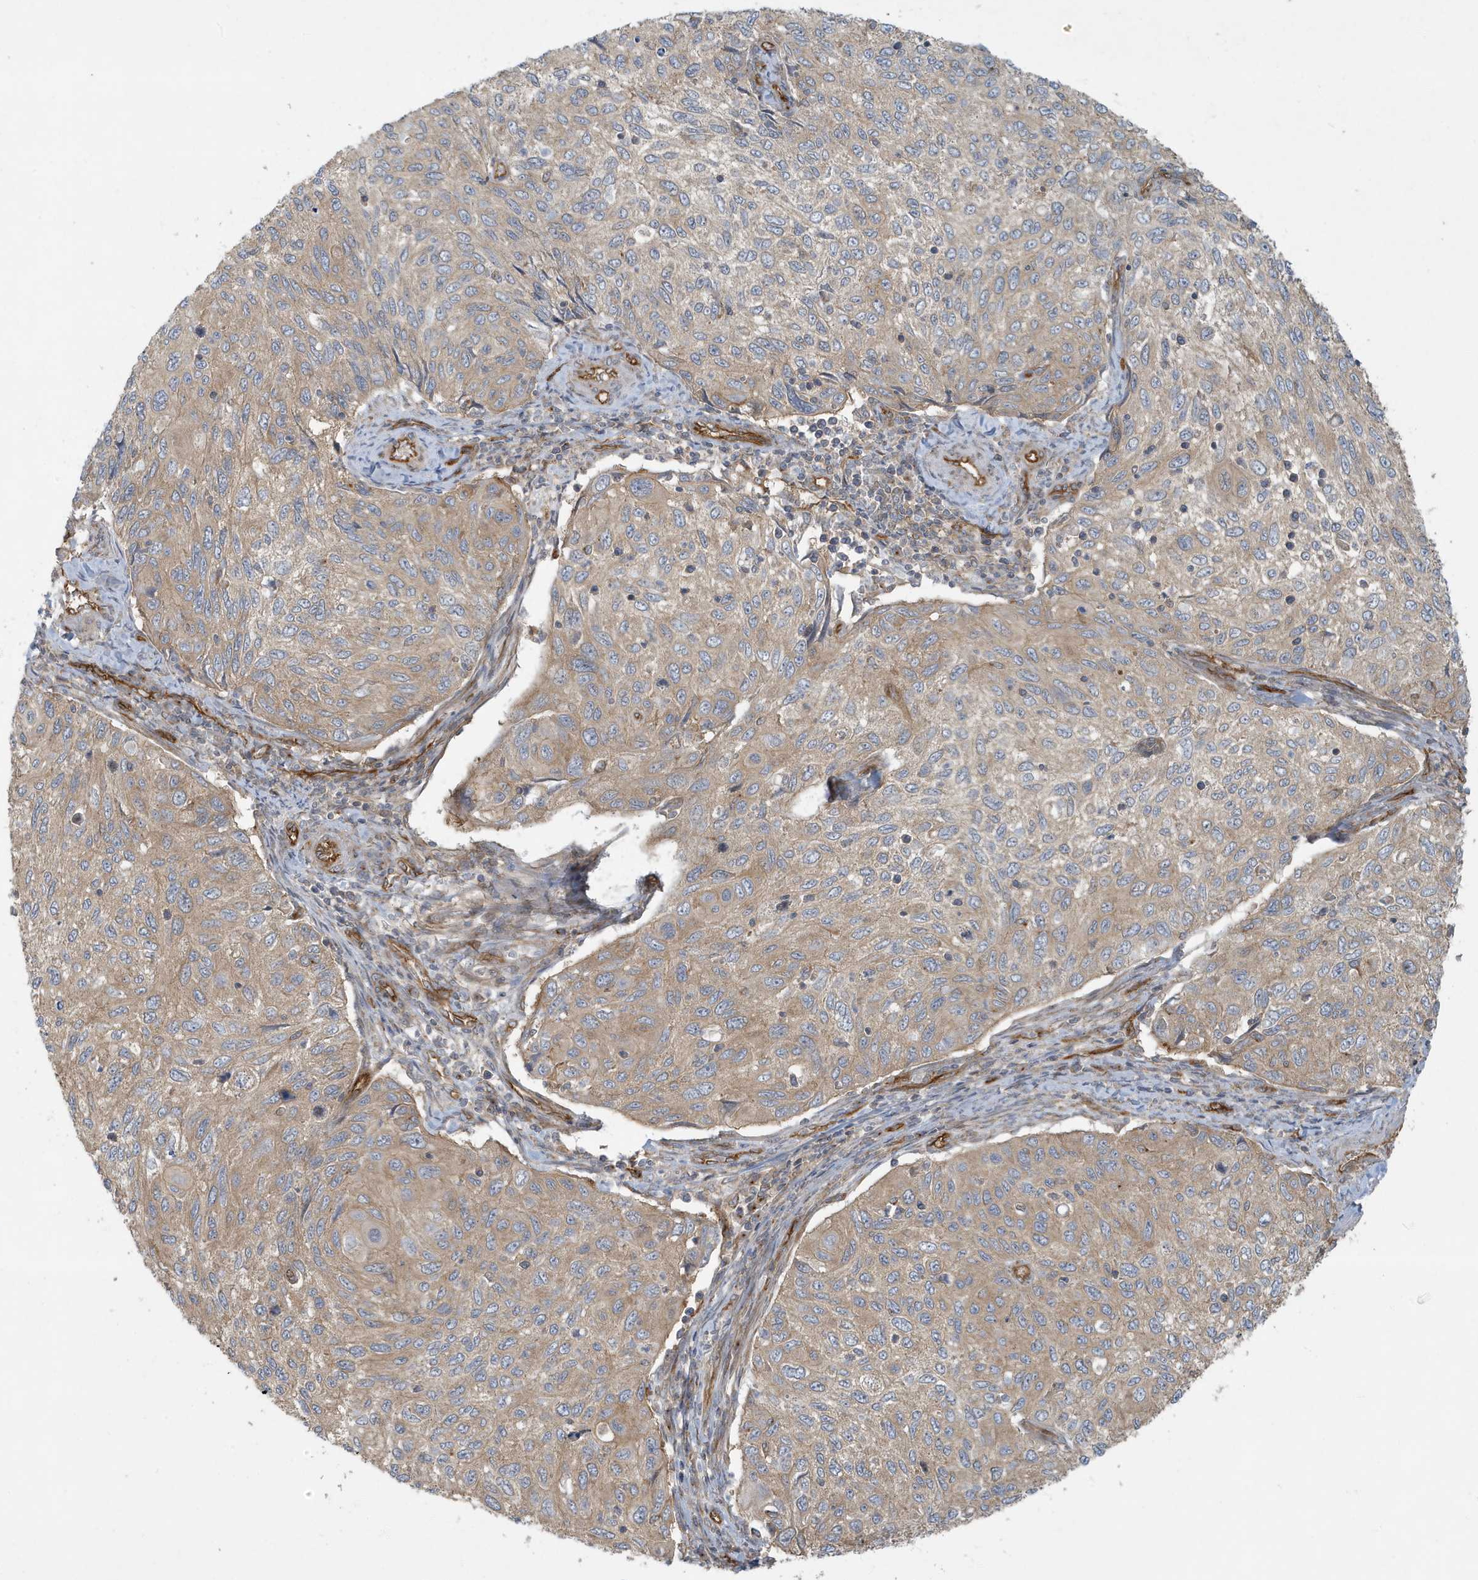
{"staining": {"intensity": "weak", "quantity": ">75%", "location": "cytoplasmic/membranous"}, "tissue": "cervical cancer", "cell_type": "Tumor cells", "image_type": "cancer", "snomed": [{"axis": "morphology", "description": "Squamous cell carcinoma, NOS"}, {"axis": "topography", "description": "Cervix"}], "caption": "IHC histopathology image of neoplastic tissue: cervical squamous cell carcinoma stained using immunohistochemistry shows low levels of weak protein expression localized specifically in the cytoplasmic/membranous of tumor cells, appearing as a cytoplasmic/membranous brown color.", "gene": "ATP23", "patient": {"sex": "female", "age": 70}}